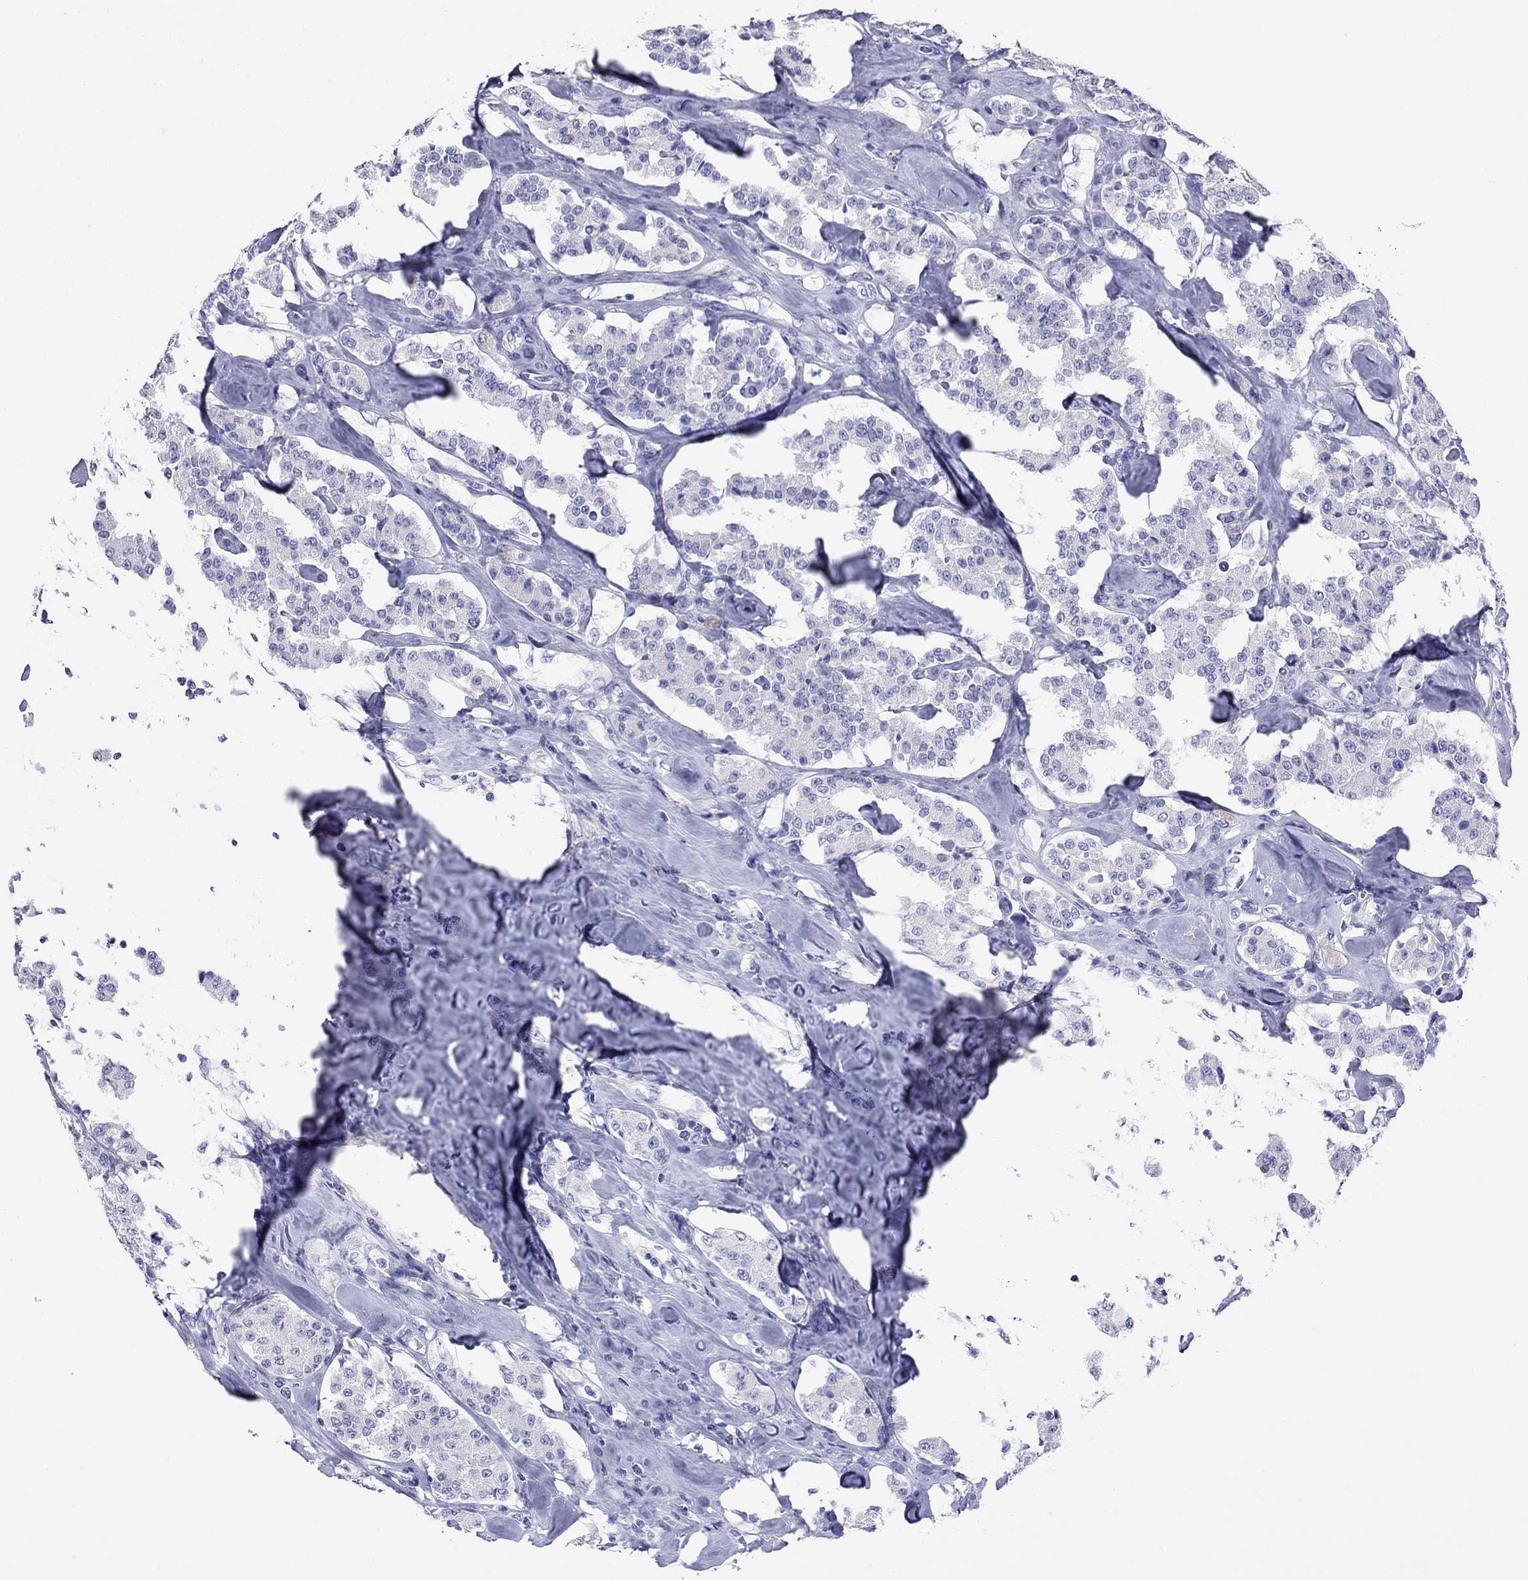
{"staining": {"intensity": "negative", "quantity": "none", "location": "none"}, "tissue": "carcinoid", "cell_type": "Tumor cells", "image_type": "cancer", "snomed": [{"axis": "morphology", "description": "Carcinoid, malignant, NOS"}, {"axis": "topography", "description": "Pancreas"}], "caption": "The image displays no staining of tumor cells in carcinoid (malignant).", "gene": "KIAA2012", "patient": {"sex": "male", "age": 41}}